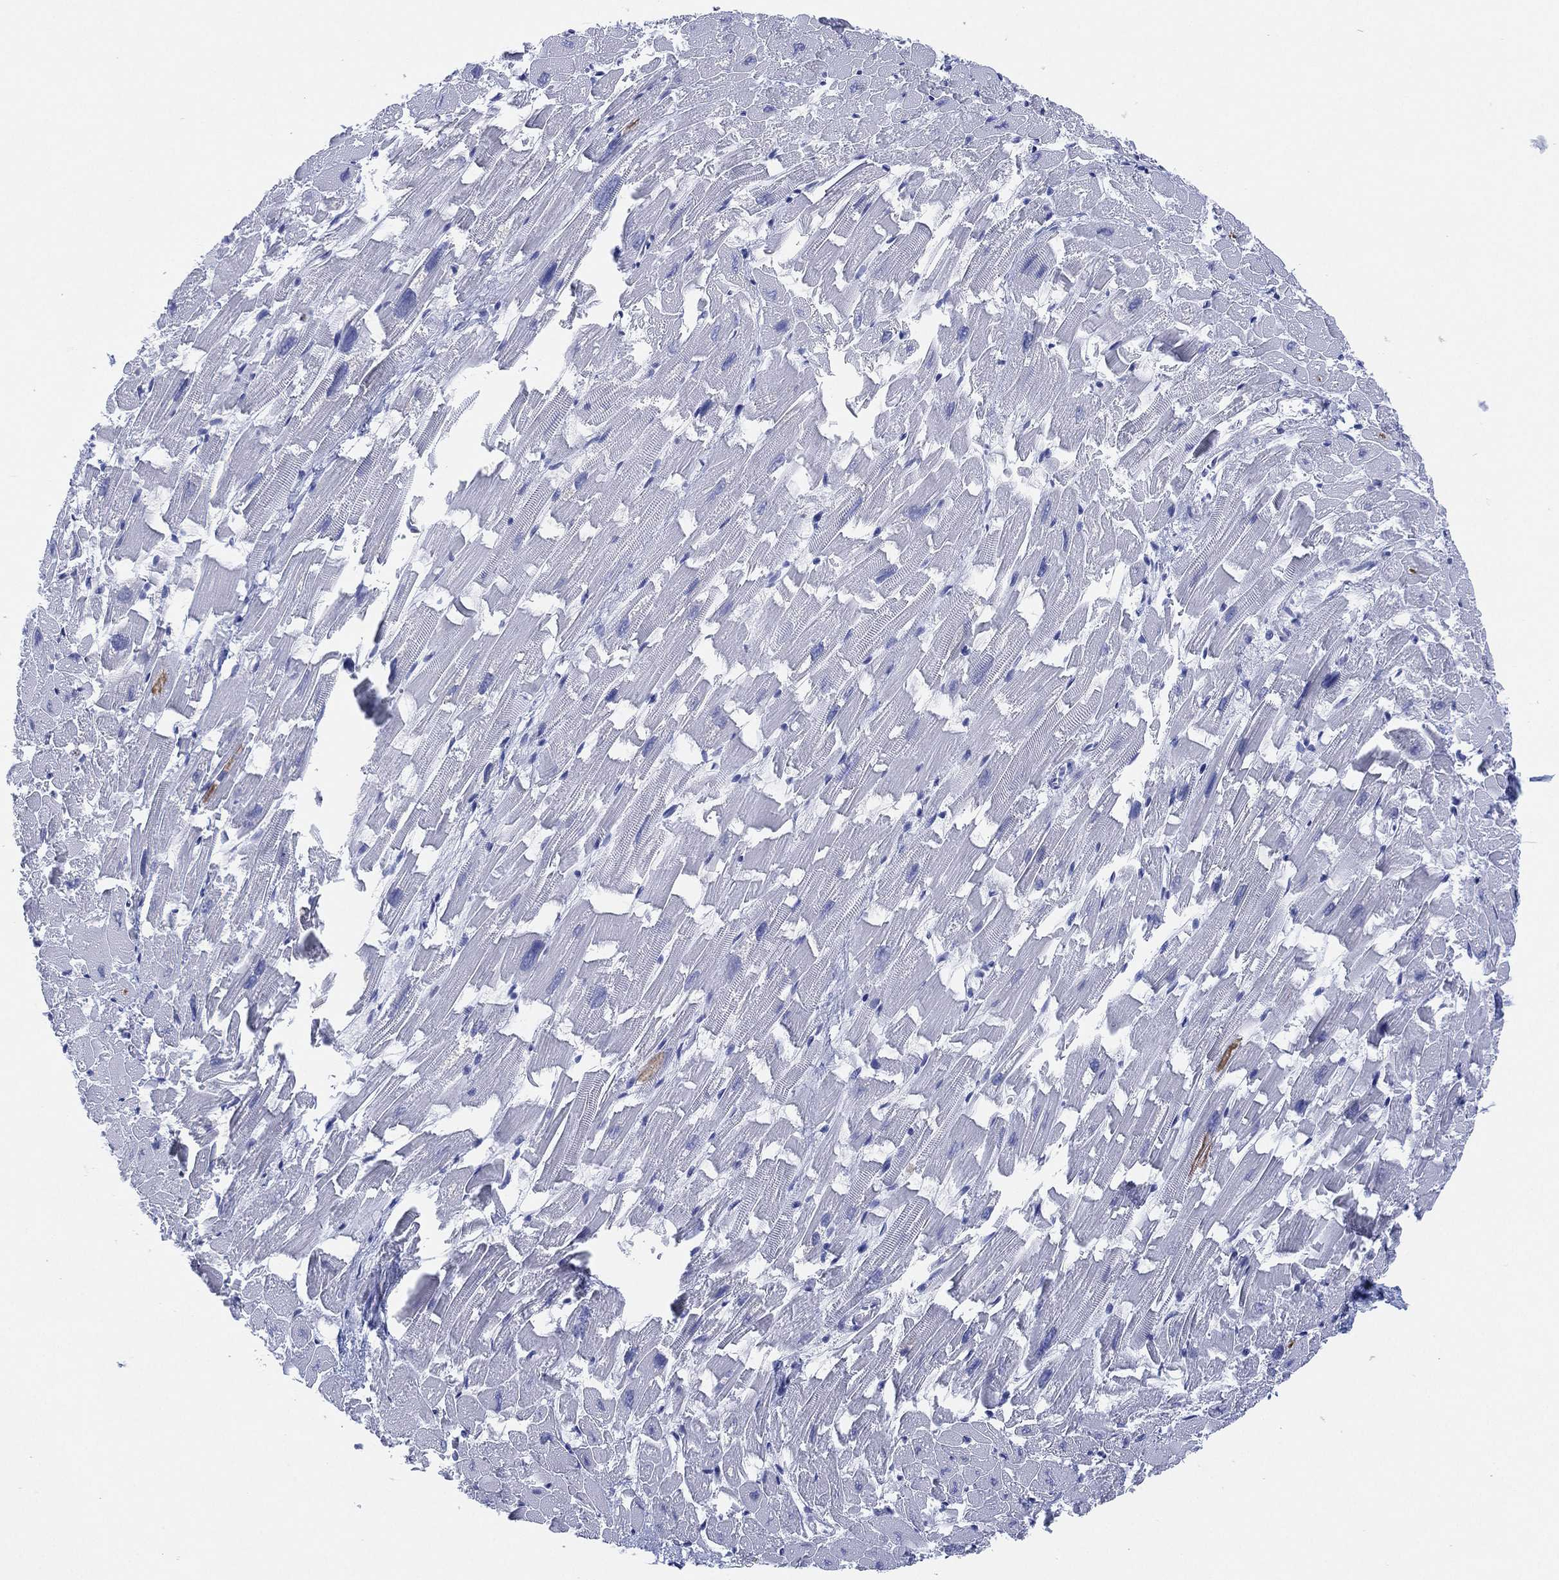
{"staining": {"intensity": "negative", "quantity": "none", "location": "none"}, "tissue": "heart muscle", "cell_type": "Cardiomyocytes", "image_type": "normal", "snomed": [{"axis": "morphology", "description": "Normal tissue, NOS"}, {"axis": "topography", "description": "Heart"}], "caption": "A high-resolution micrograph shows immunohistochemistry staining of unremarkable heart muscle, which shows no significant expression in cardiomyocytes. (Stains: DAB (3,3'-diaminobenzidine) immunohistochemistry (IHC) with hematoxylin counter stain, Microscopy: brightfield microscopy at high magnification).", "gene": "SLC9C2", "patient": {"sex": "female", "age": 64}}